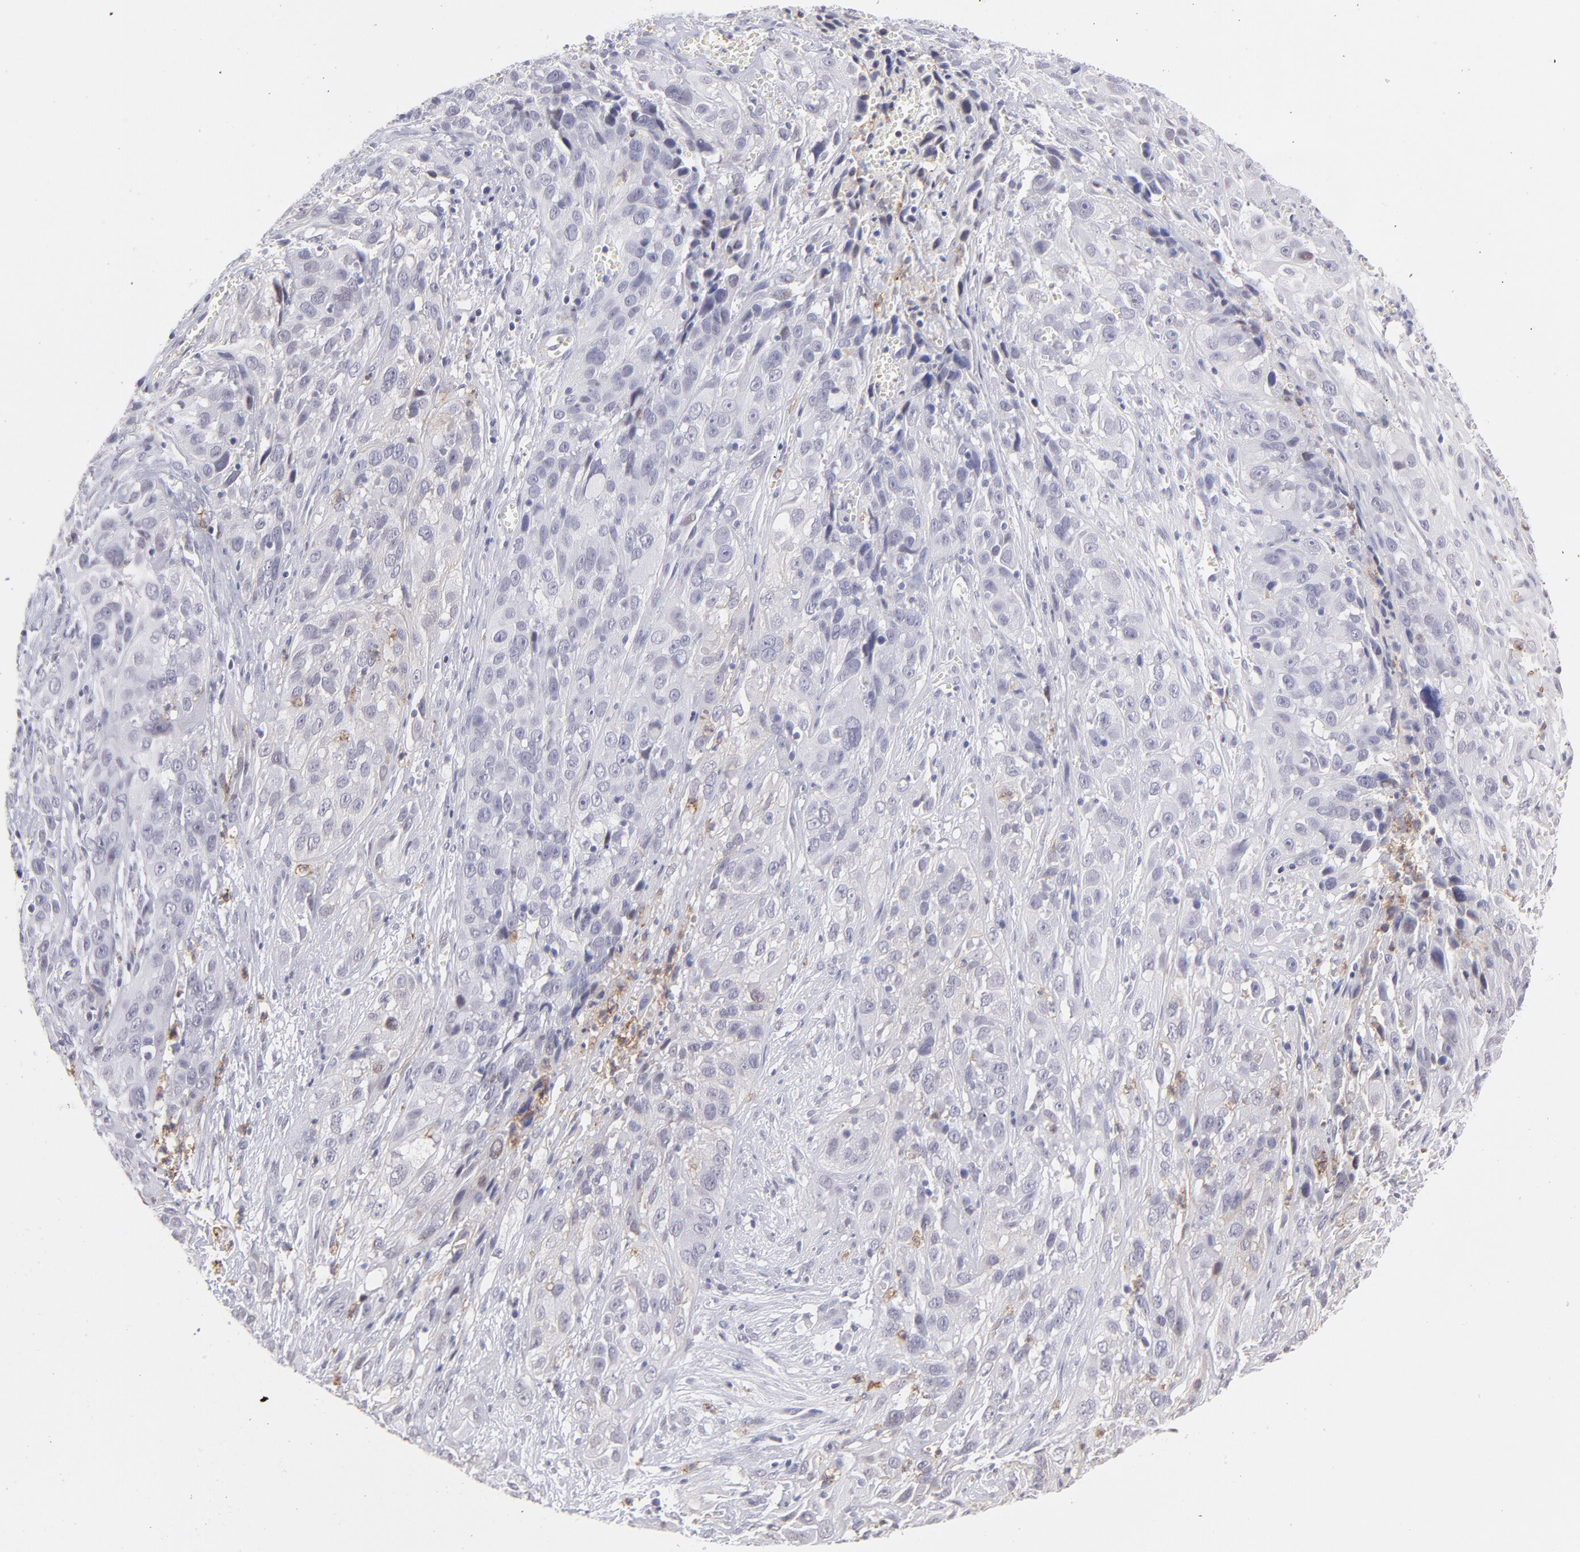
{"staining": {"intensity": "negative", "quantity": "none", "location": "none"}, "tissue": "cervical cancer", "cell_type": "Tumor cells", "image_type": "cancer", "snomed": [{"axis": "morphology", "description": "Squamous cell carcinoma, NOS"}, {"axis": "topography", "description": "Cervix"}], "caption": "Tumor cells show no significant expression in cervical squamous cell carcinoma. Nuclei are stained in blue.", "gene": "LTB4R", "patient": {"sex": "female", "age": 32}}